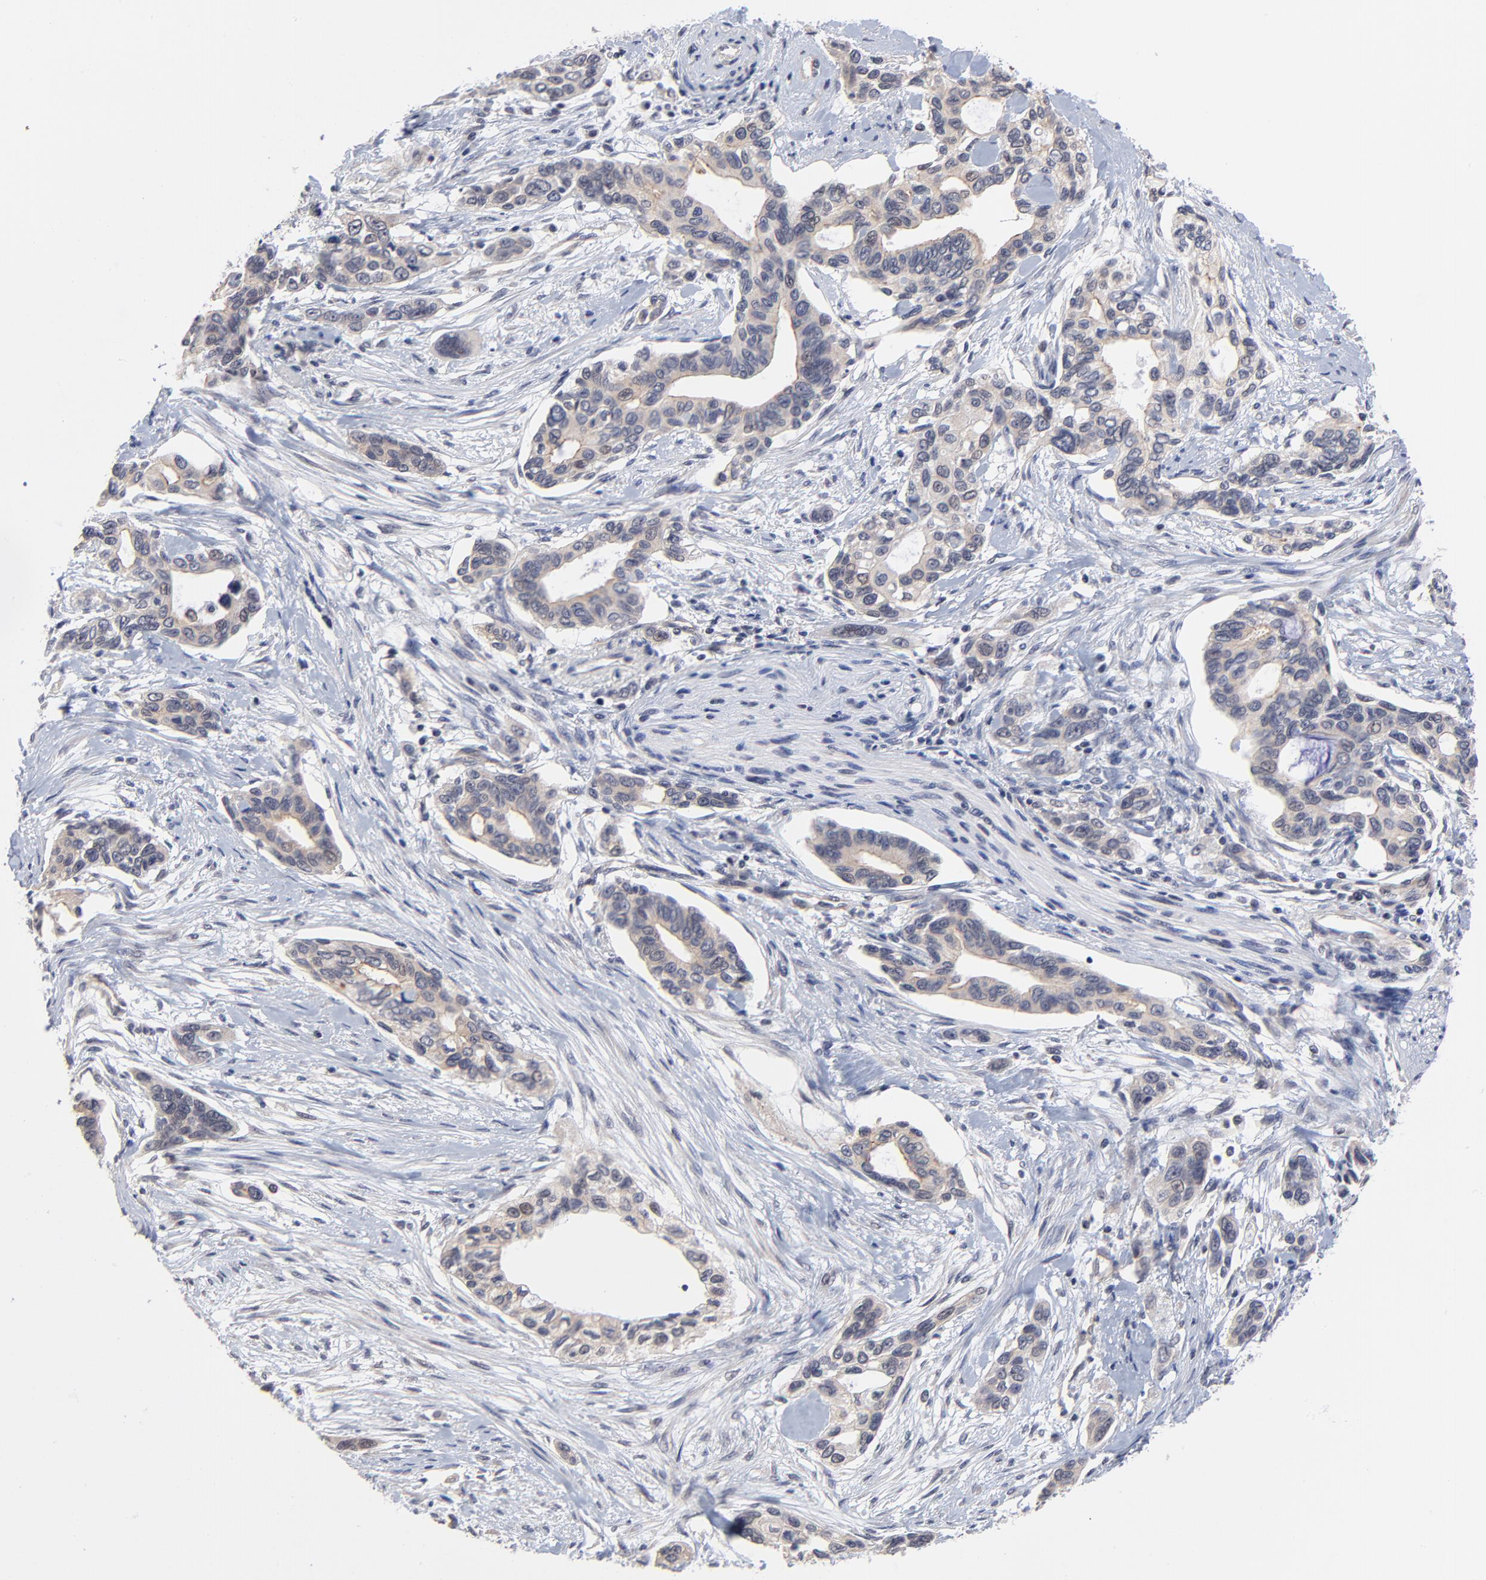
{"staining": {"intensity": "weak", "quantity": ">75%", "location": "cytoplasmic/membranous"}, "tissue": "pancreatic cancer", "cell_type": "Tumor cells", "image_type": "cancer", "snomed": [{"axis": "morphology", "description": "Adenocarcinoma, NOS"}, {"axis": "topography", "description": "Pancreas"}], "caption": "Immunohistochemistry of pancreatic adenocarcinoma reveals low levels of weak cytoplasmic/membranous positivity in approximately >75% of tumor cells.", "gene": "FBXO8", "patient": {"sex": "female", "age": 60}}